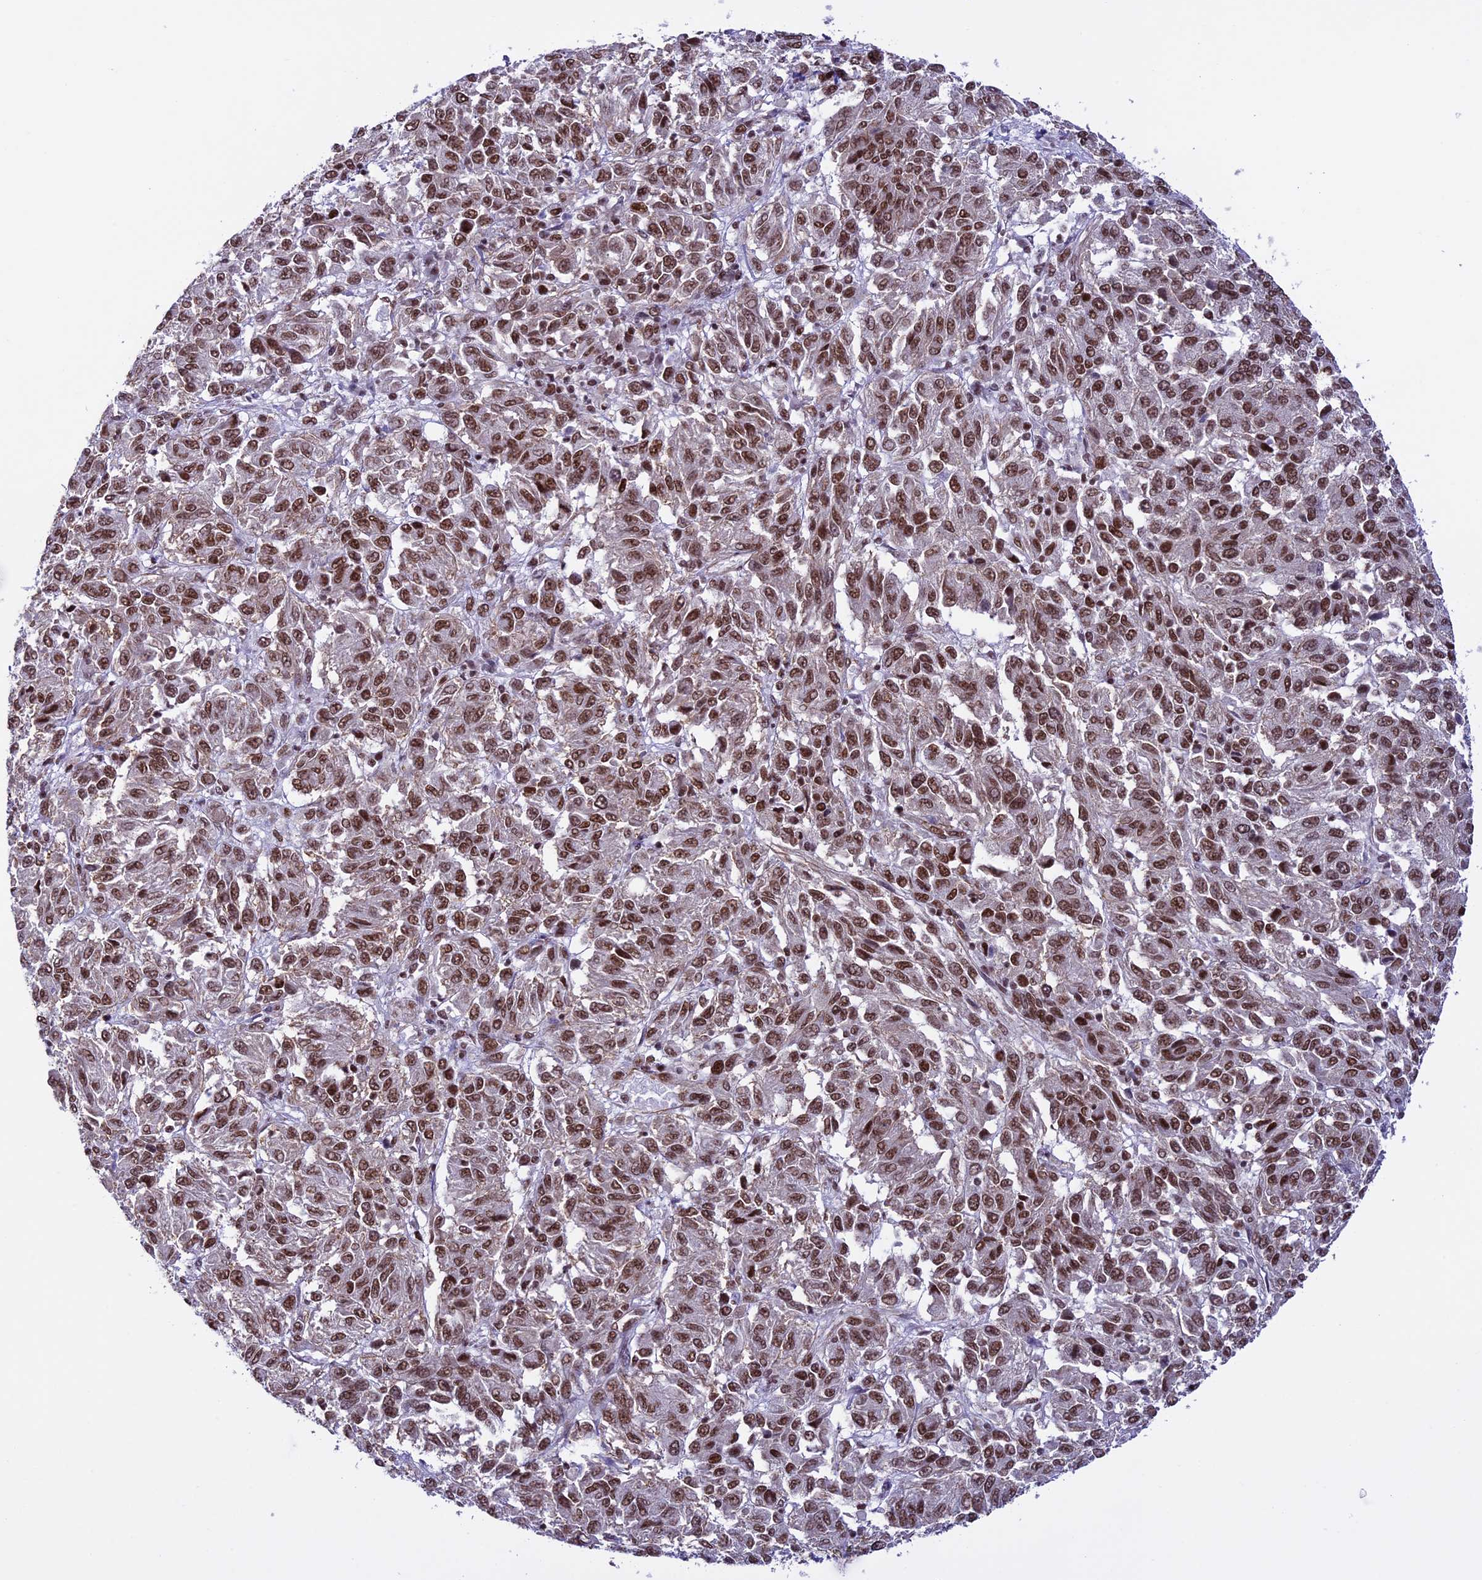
{"staining": {"intensity": "moderate", "quantity": ">75%", "location": "nuclear"}, "tissue": "melanoma", "cell_type": "Tumor cells", "image_type": "cancer", "snomed": [{"axis": "morphology", "description": "Malignant melanoma, Metastatic site"}, {"axis": "topography", "description": "Lung"}], "caption": "The immunohistochemical stain highlights moderate nuclear expression in tumor cells of melanoma tissue. The staining was performed using DAB (3,3'-diaminobenzidine) to visualize the protein expression in brown, while the nuclei were stained in blue with hematoxylin (Magnification: 20x).", "gene": "MPHOSPH8", "patient": {"sex": "male", "age": 64}}